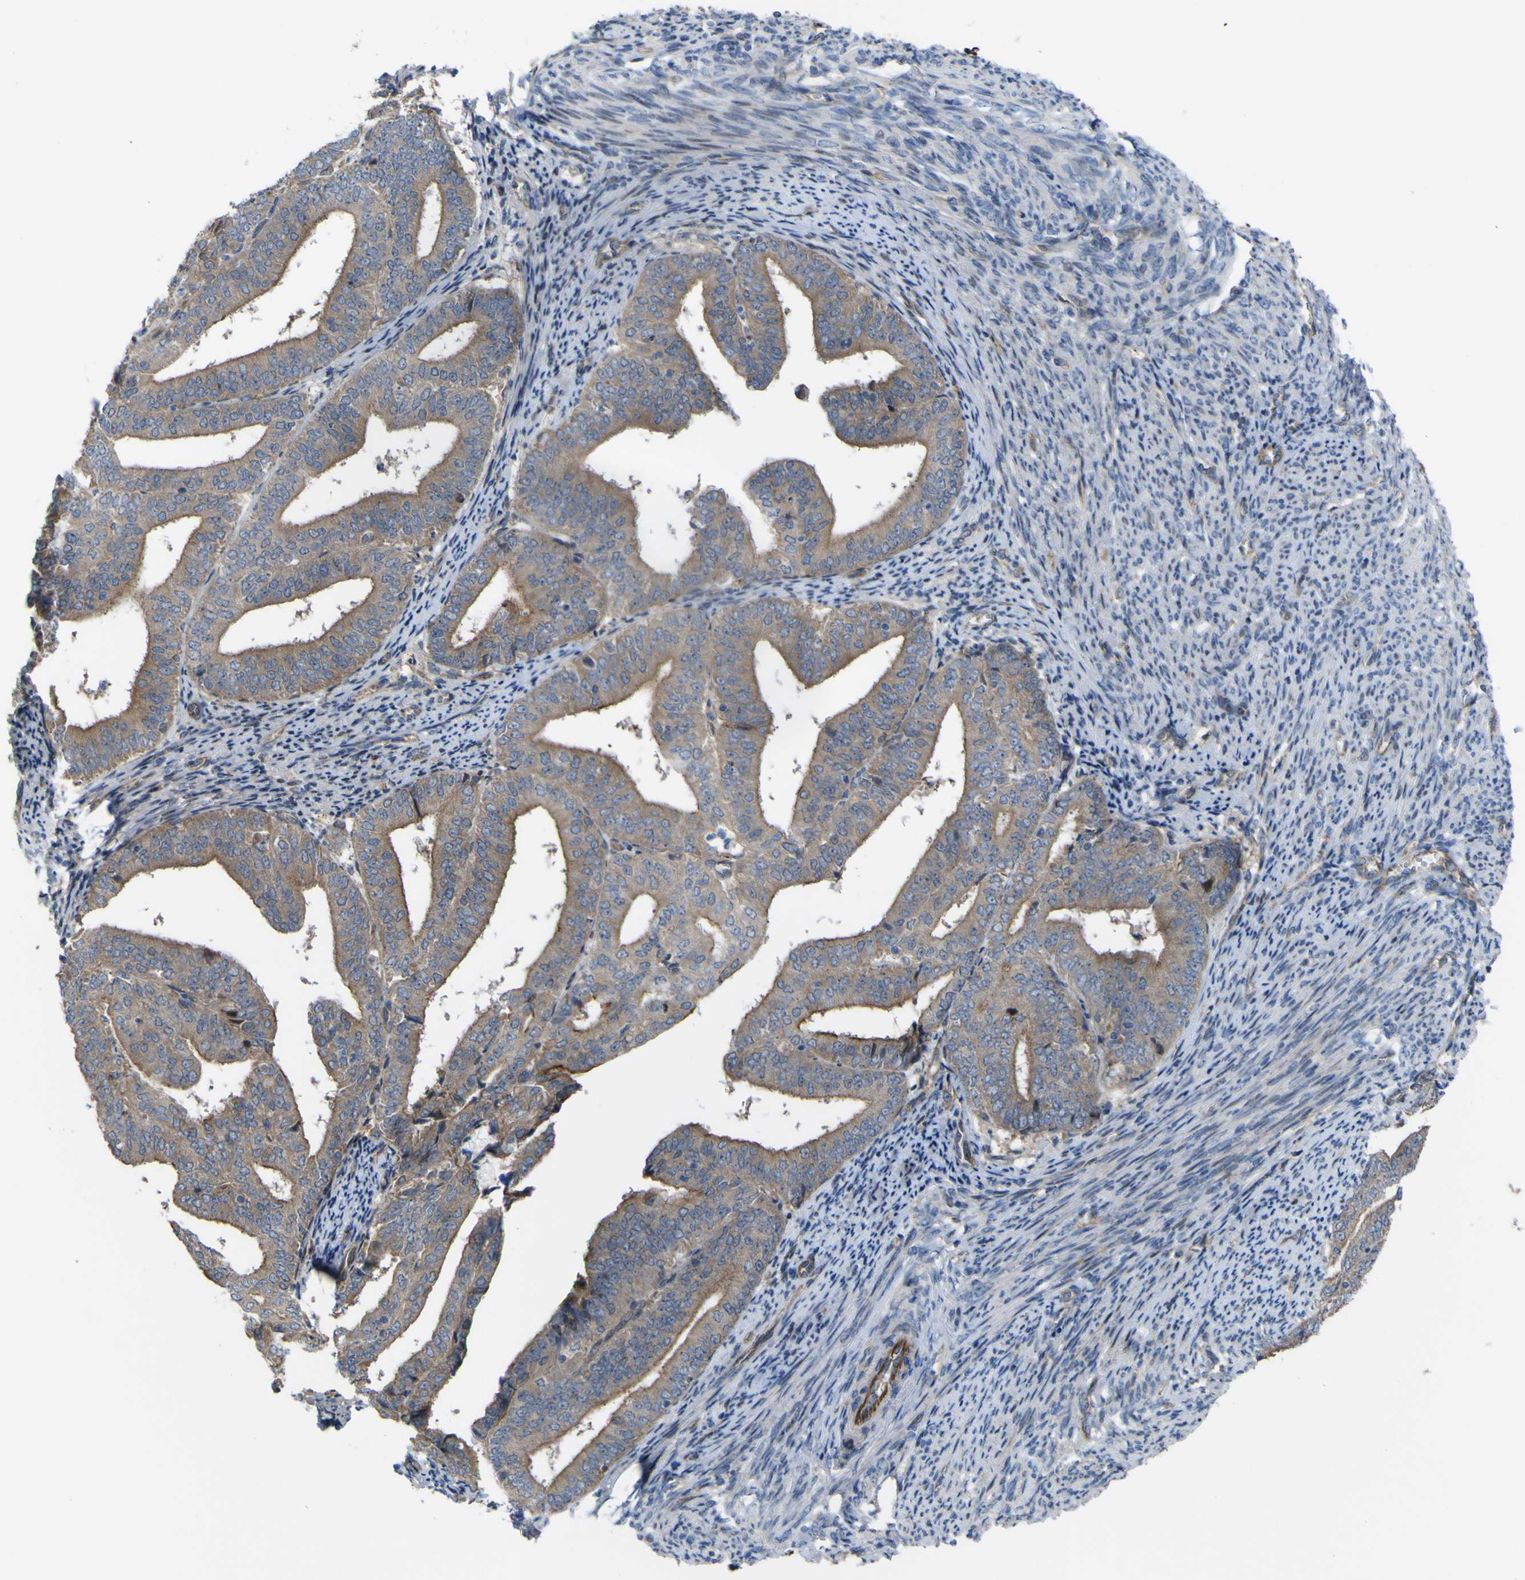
{"staining": {"intensity": "weak", "quantity": ">75%", "location": "cytoplasmic/membranous"}, "tissue": "endometrial cancer", "cell_type": "Tumor cells", "image_type": "cancer", "snomed": [{"axis": "morphology", "description": "Adenocarcinoma, NOS"}, {"axis": "topography", "description": "Endometrium"}], "caption": "Brown immunohistochemical staining in endometrial adenocarcinoma exhibits weak cytoplasmic/membranous staining in approximately >75% of tumor cells.", "gene": "FBXO30", "patient": {"sex": "female", "age": 63}}